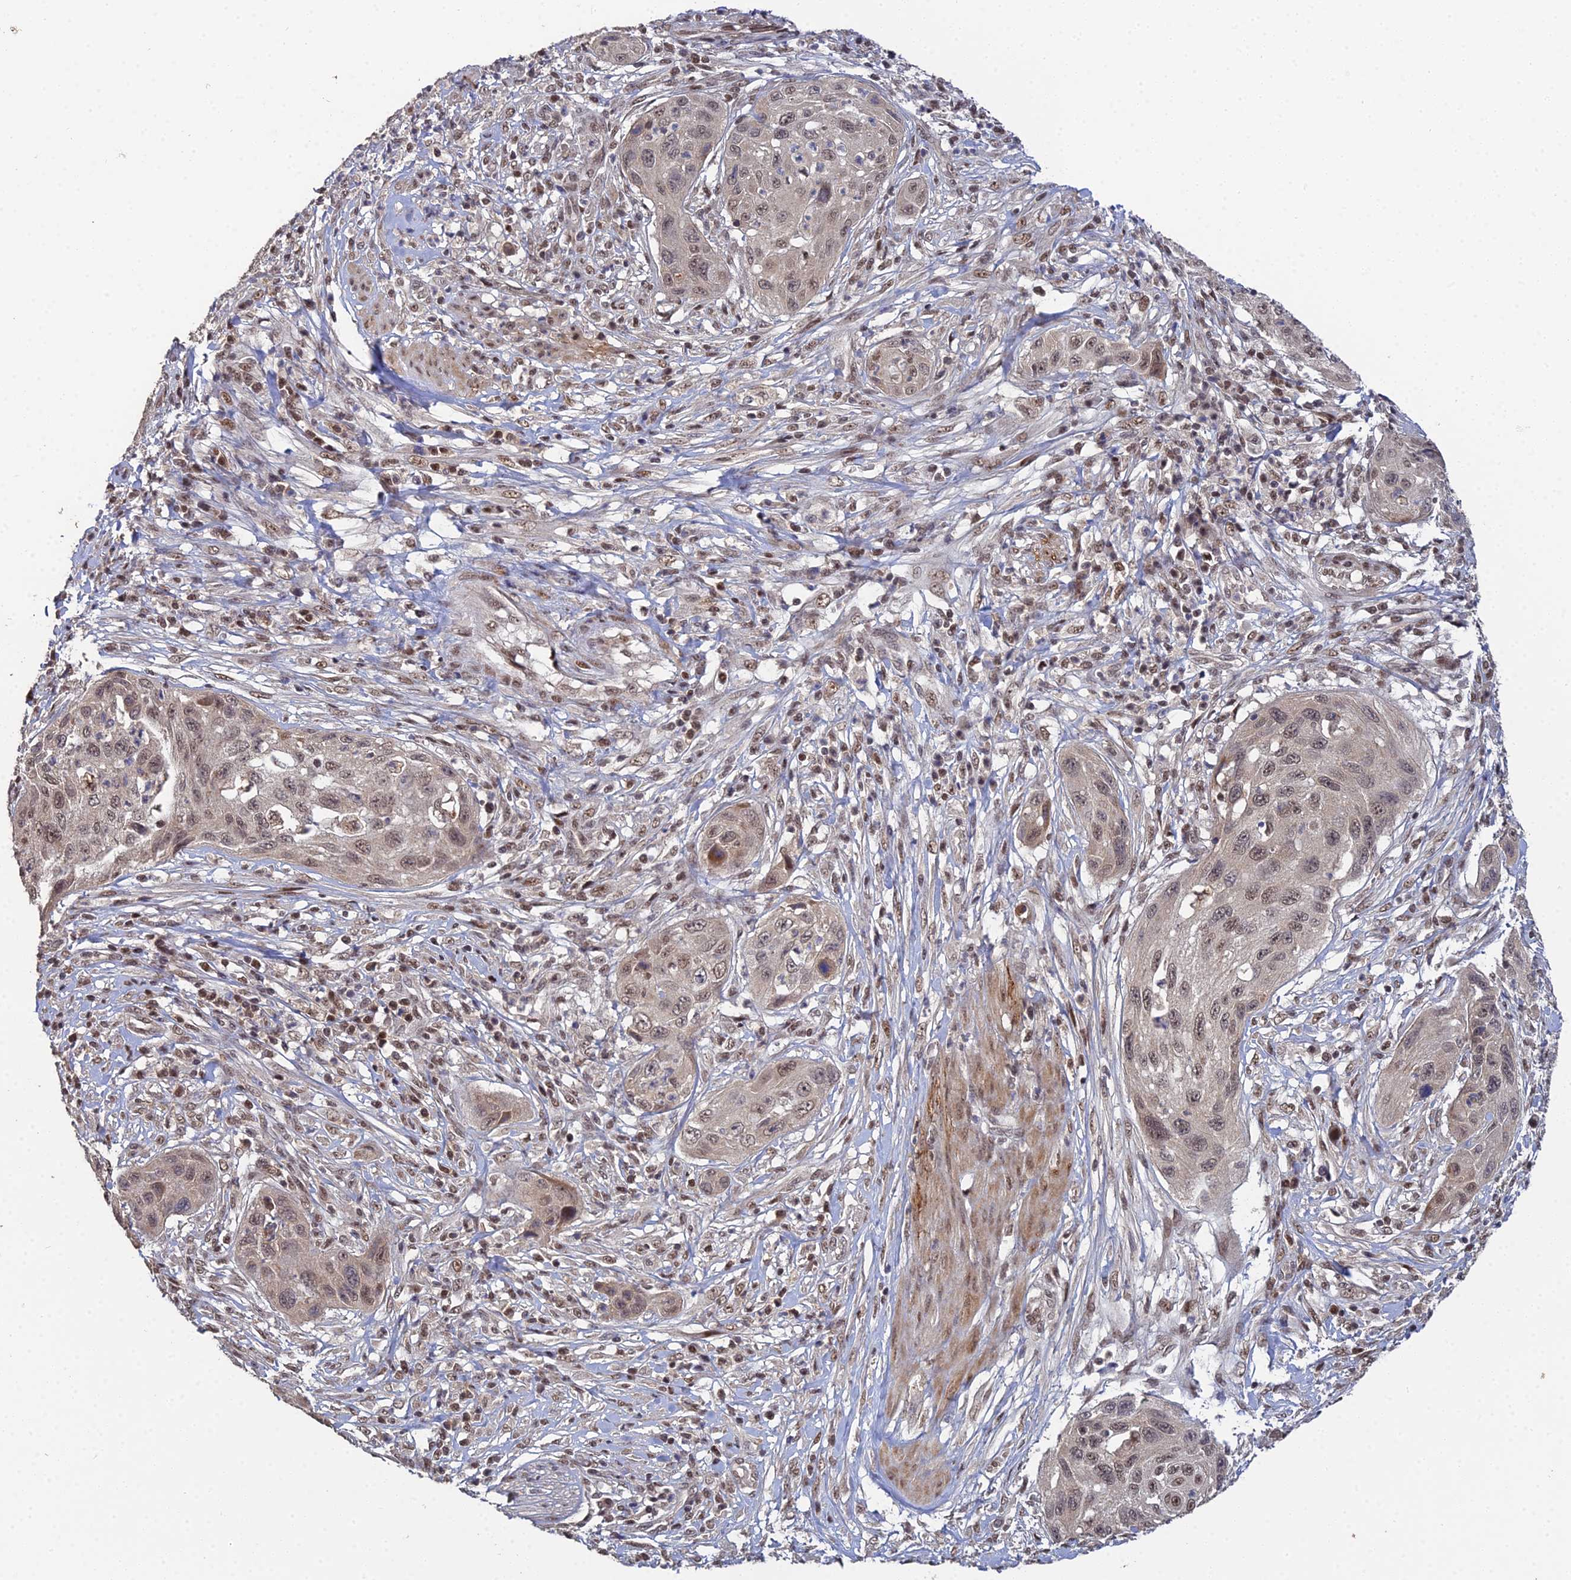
{"staining": {"intensity": "weak", "quantity": ">75%", "location": "nuclear"}, "tissue": "cervical cancer", "cell_type": "Tumor cells", "image_type": "cancer", "snomed": [{"axis": "morphology", "description": "Squamous cell carcinoma, NOS"}, {"axis": "topography", "description": "Cervix"}], "caption": "Immunohistochemistry image of neoplastic tissue: squamous cell carcinoma (cervical) stained using immunohistochemistry demonstrates low levels of weak protein expression localized specifically in the nuclear of tumor cells, appearing as a nuclear brown color.", "gene": "ERCC5", "patient": {"sex": "female", "age": 42}}